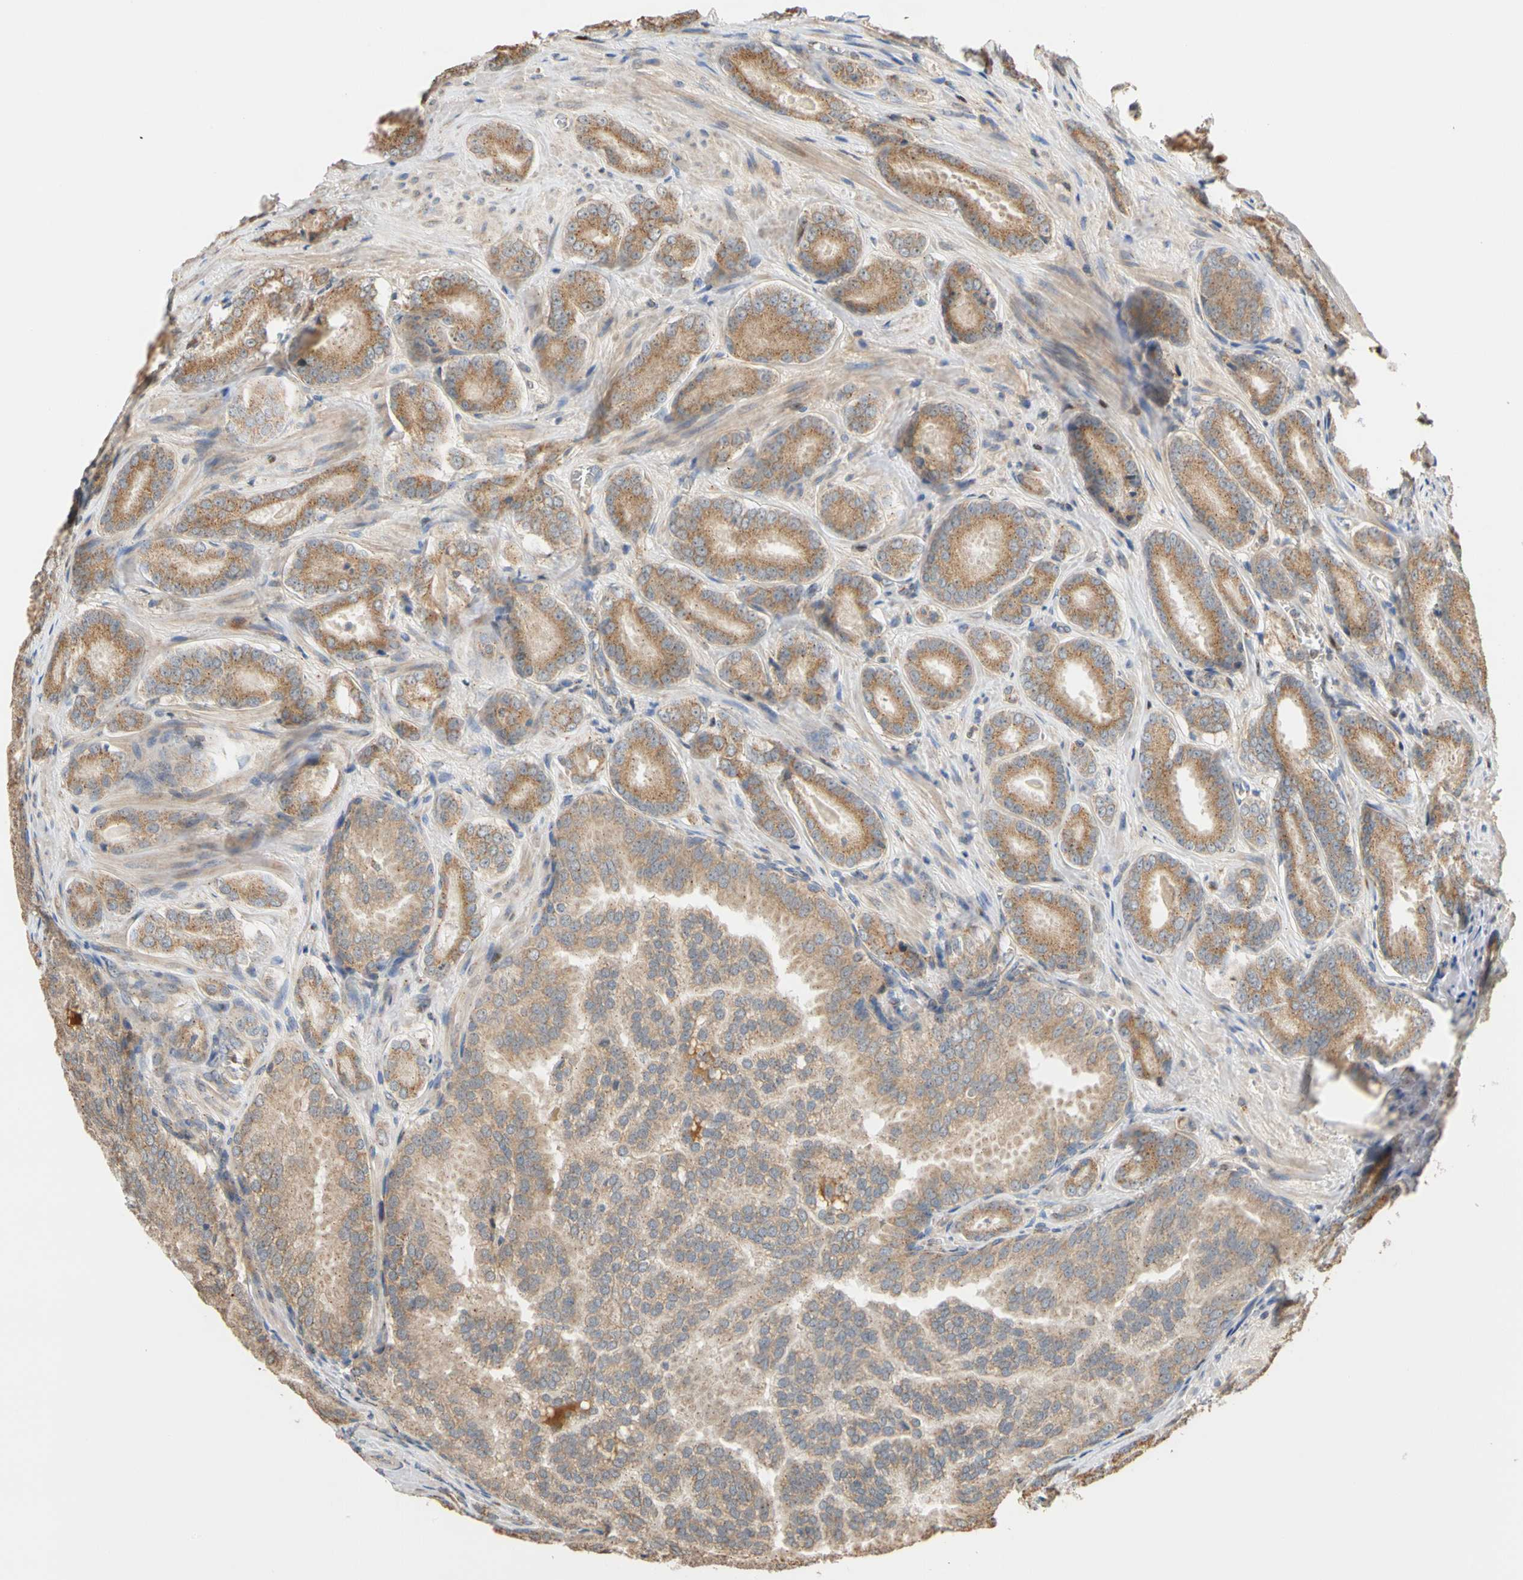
{"staining": {"intensity": "moderate", "quantity": ">75%", "location": "cytoplasmic/membranous"}, "tissue": "prostate cancer", "cell_type": "Tumor cells", "image_type": "cancer", "snomed": [{"axis": "morphology", "description": "Adenocarcinoma, High grade"}, {"axis": "topography", "description": "Prostate"}], "caption": "This image exhibits immunohistochemistry (IHC) staining of human adenocarcinoma (high-grade) (prostate), with medium moderate cytoplasmic/membranous positivity in about >75% of tumor cells.", "gene": "IP6K2", "patient": {"sex": "male", "age": 64}}